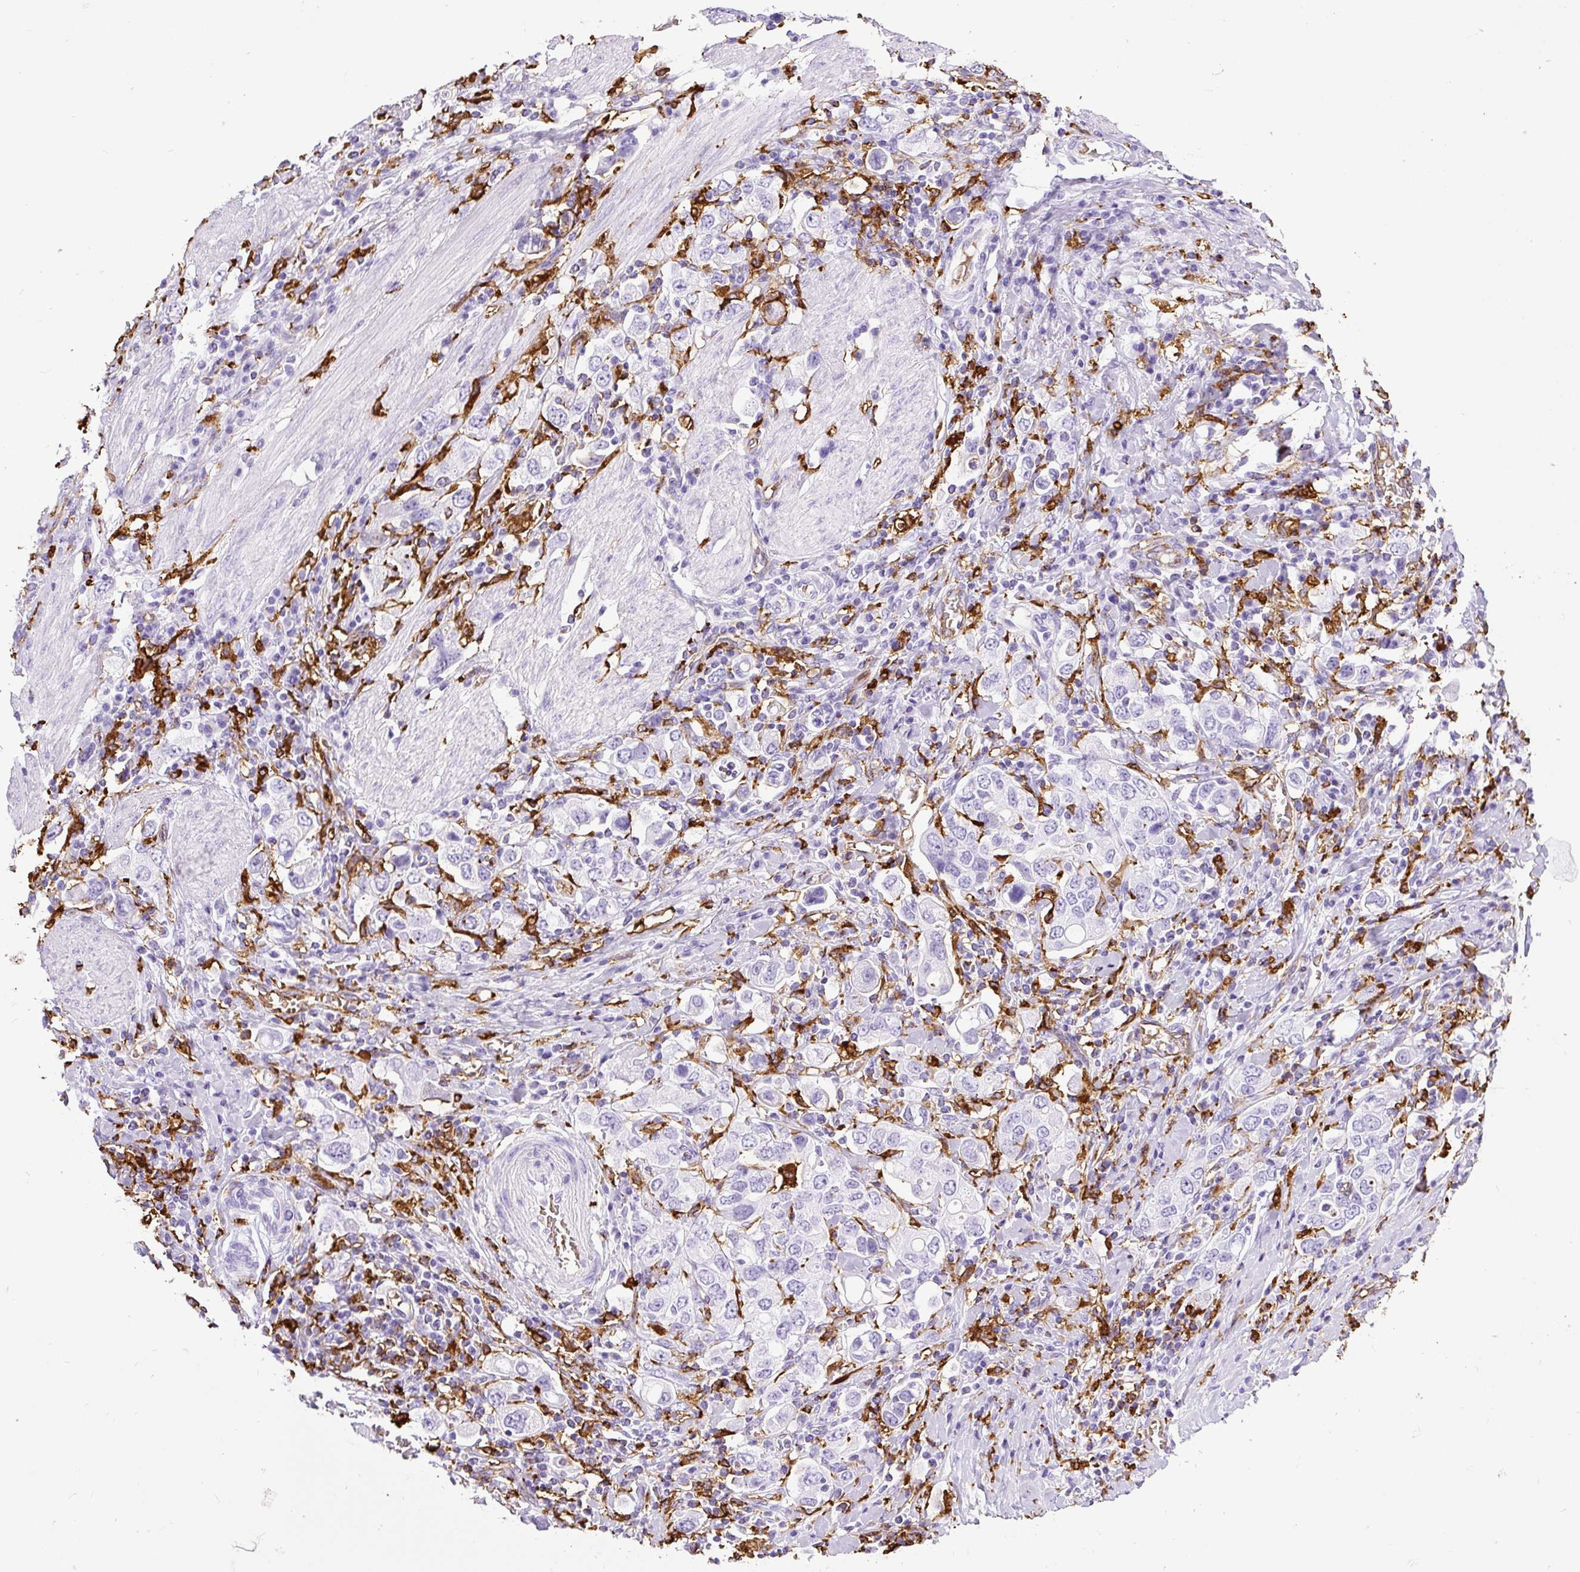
{"staining": {"intensity": "negative", "quantity": "none", "location": "none"}, "tissue": "stomach cancer", "cell_type": "Tumor cells", "image_type": "cancer", "snomed": [{"axis": "morphology", "description": "Adenocarcinoma, NOS"}, {"axis": "topography", "description": "Stomach, upper"}], "caption": "High power microscopy image of an IHC image of stomach cancer, revealing no significant positivity in tumor cells.", "gene": "HLA-DRA", "patient": {"sex": "male", "age": 62}}